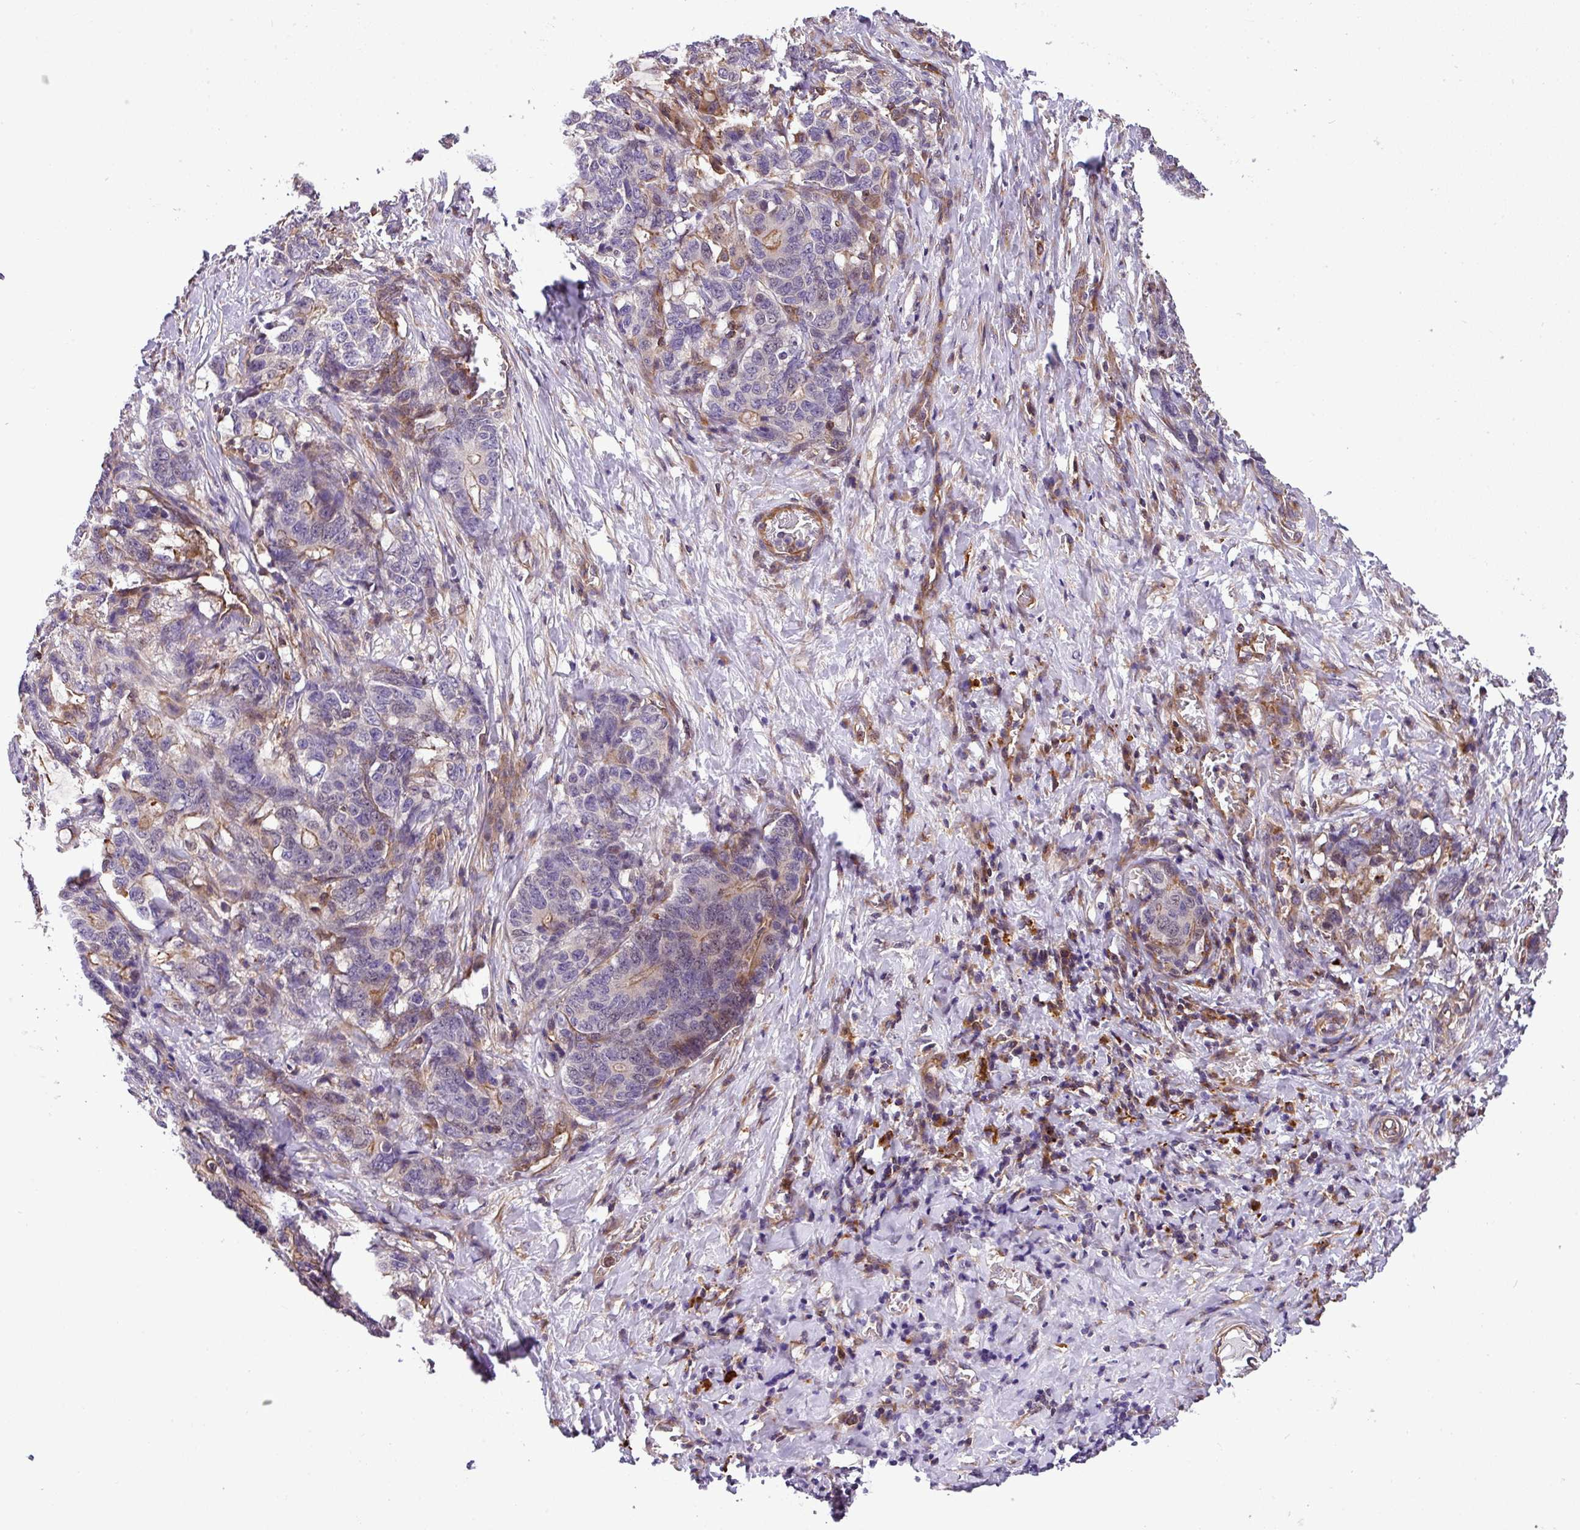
{"staining": {"intensity": "moderate", "quantity": "<25%", "location": "cytoplasmic/membranous"}, "tissue": "stomach cancer", "cell_type": "Tumor cells", "image_type": "cancer", "snomed": [{"axis": "morphology", "description": "Normal tissue, NOS"}, {"axis": "morphology", "description": "Adenocarcinoma, NOS"}, {"axis": "topography", "description": "Stomach"}], "caption": "Protein positivity by immunohistochemistry (IHC) reveals moderate cytoplasmic/membranous positivity in about <25% of tumor cells in stomach adenocarcinoma.", "gene": "CASS4", "patient": {"sex": "female", "age": 64}}